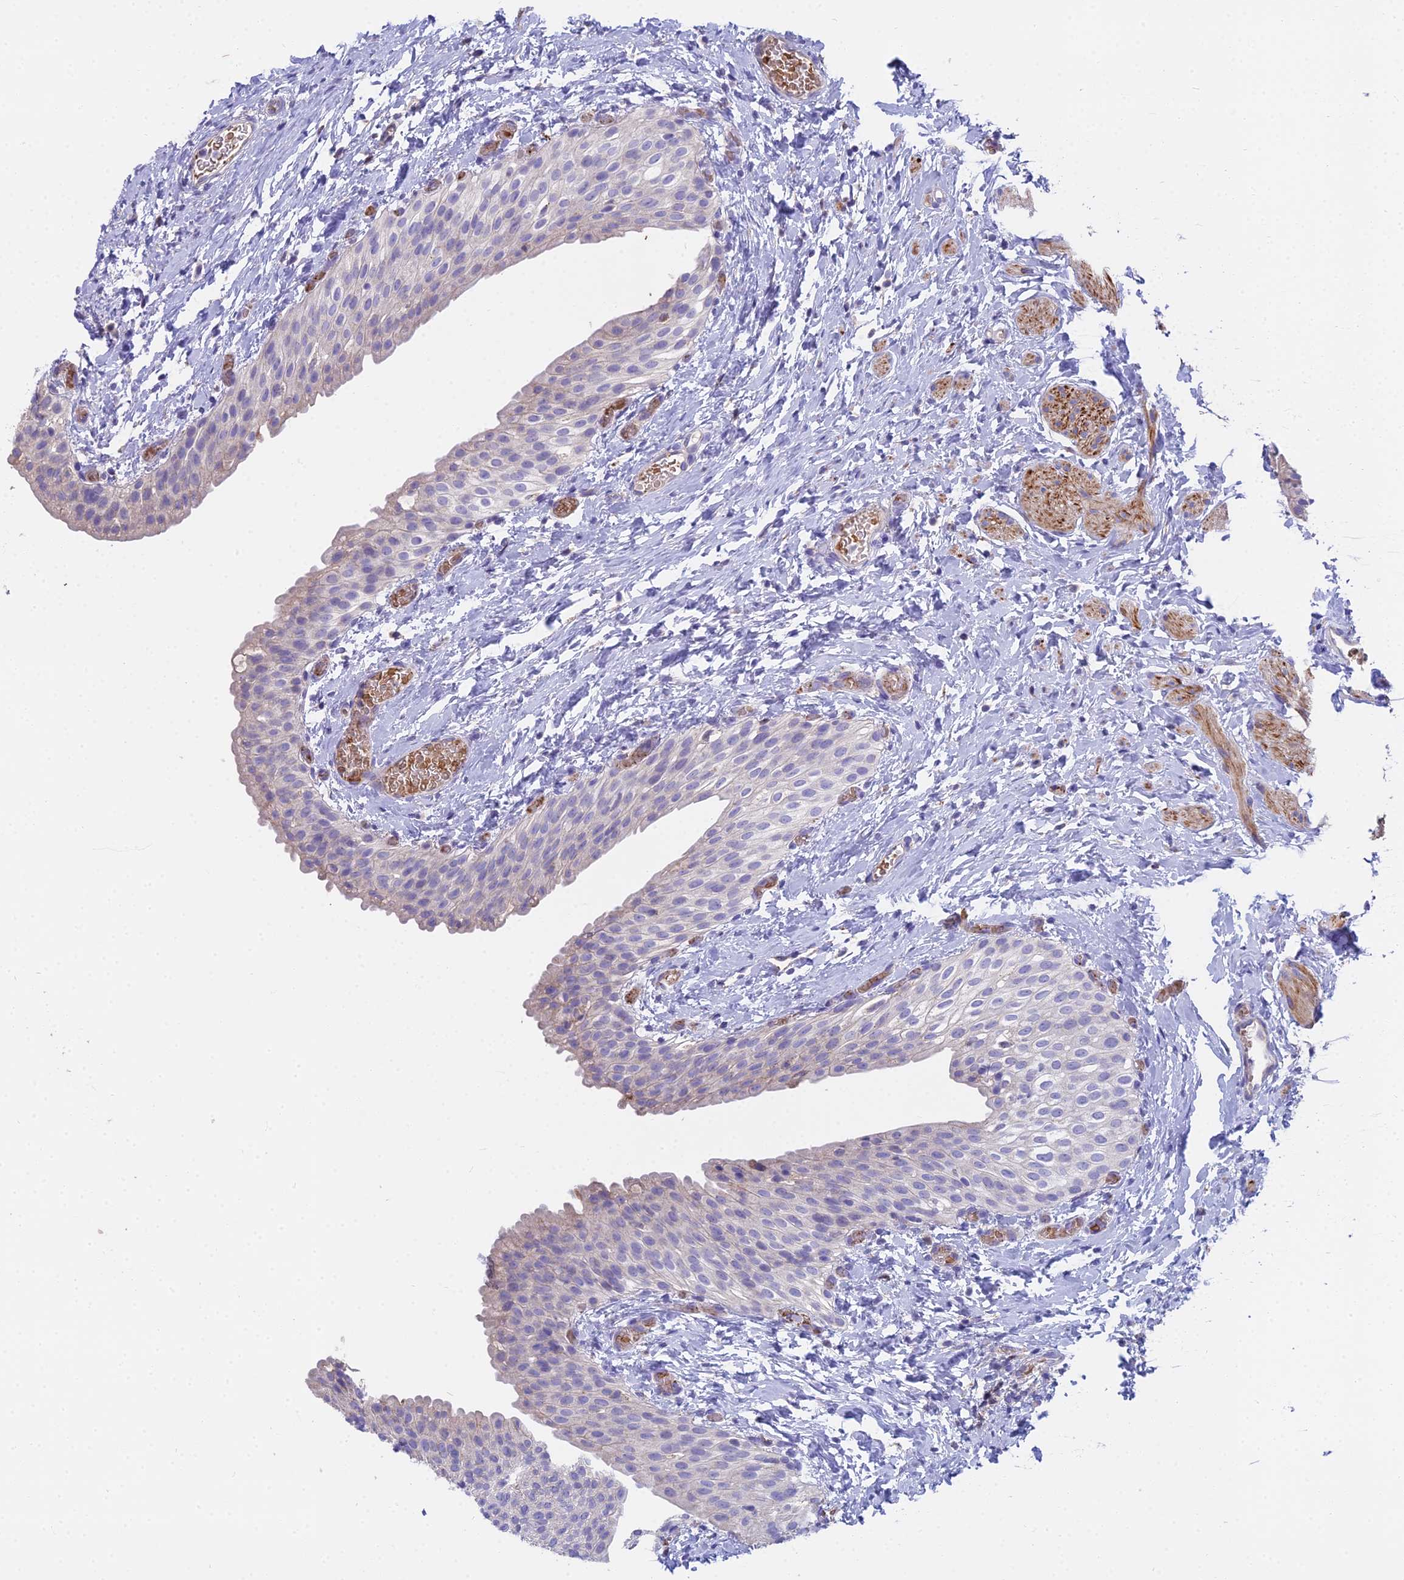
{"staining": {"intensity": "negative", "quantity": "none", "location": "none"}, "tissue": "urinary bladder", "cell_type": "Urothelial cells", "image_type": "normal", "snomed": [{"axis": "morphology", "description": "Normal tissue, NOS"}, {"axis": "topography", "description": "Urinary bladder"}], "caption": "The photomicrograph exhibits no significant expression in urothelial cells of urinary bladder.", "gene": "FRMPD1", "patient": {"sex": "male", "age": 1}}